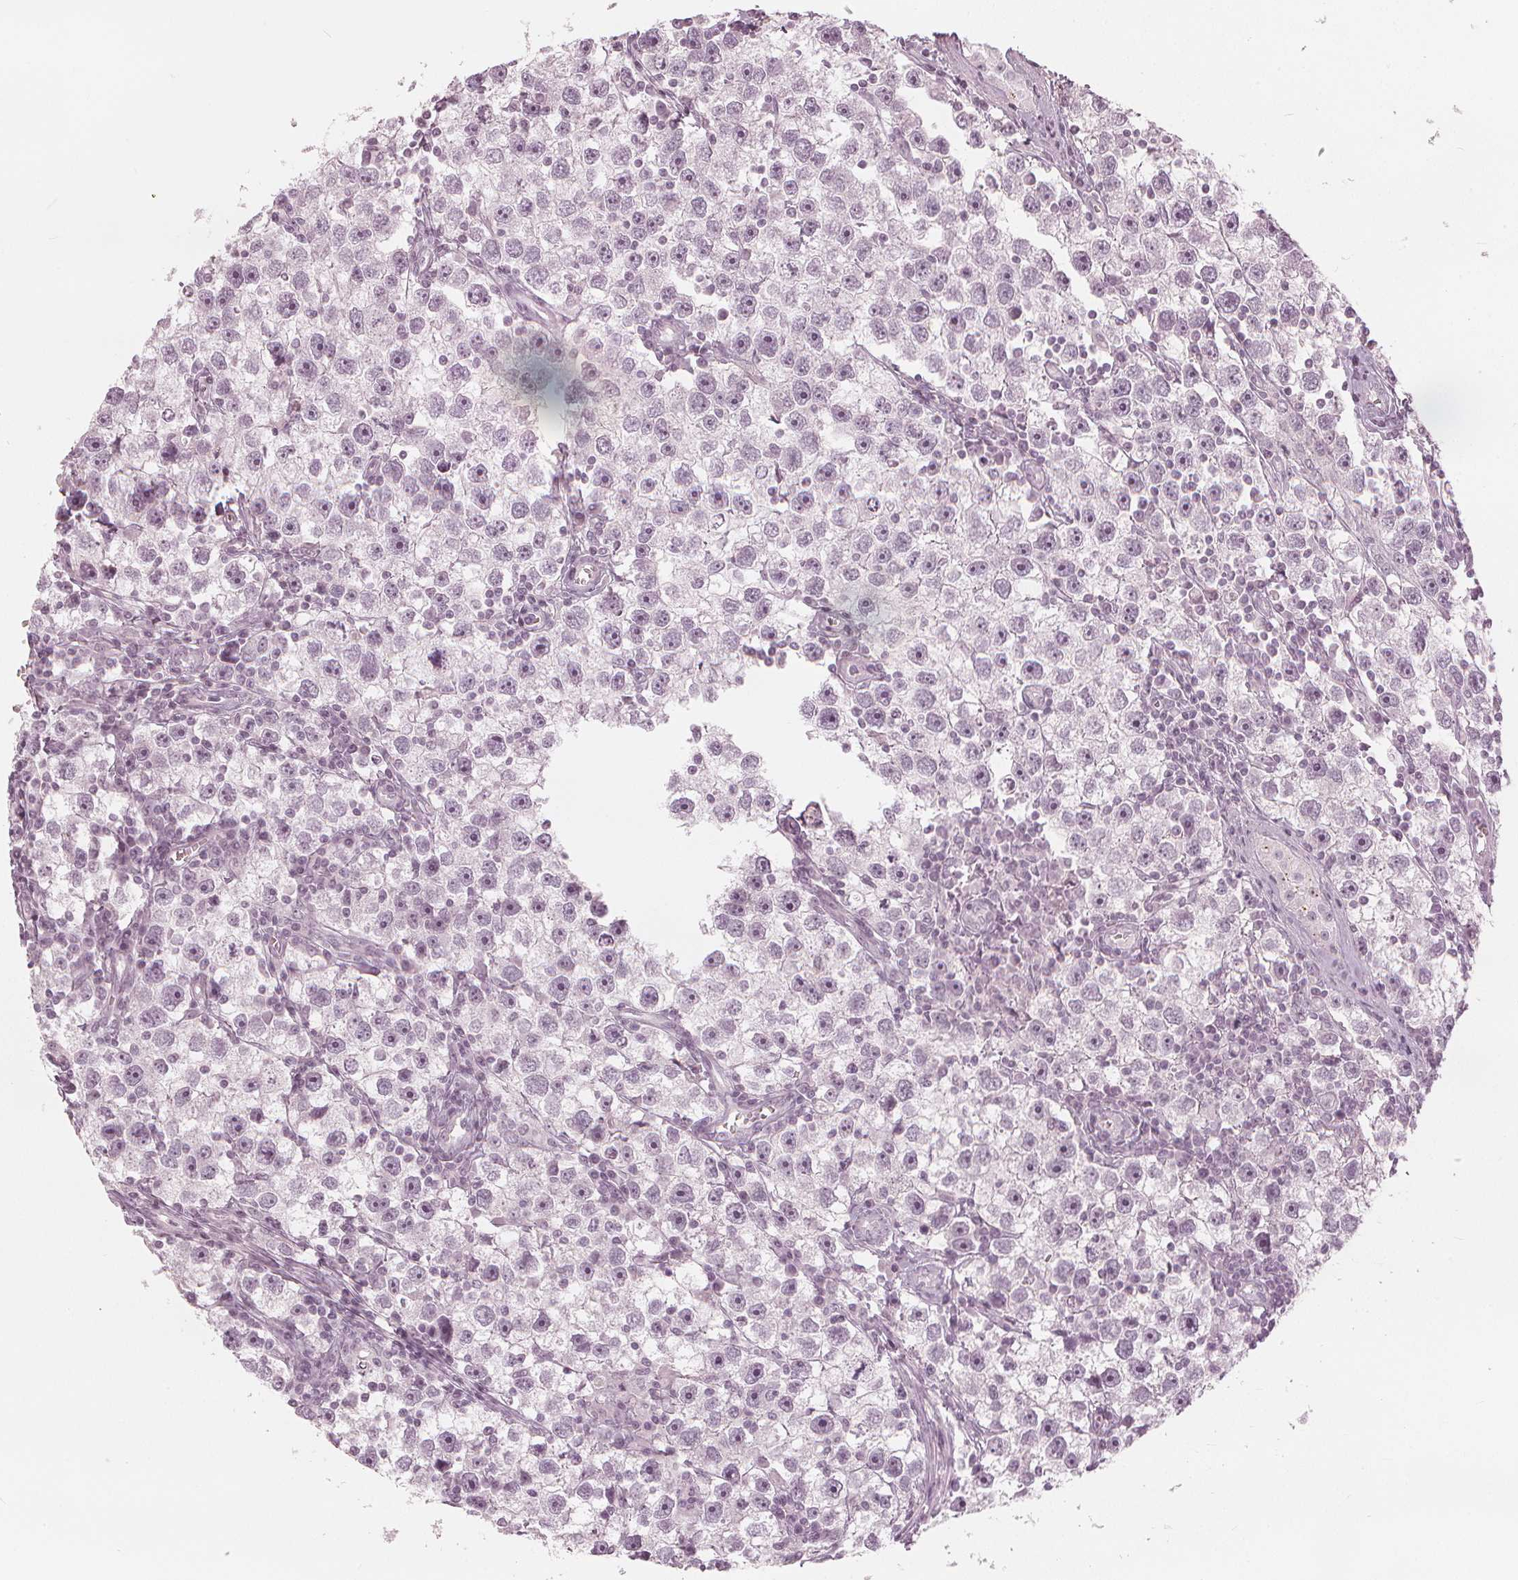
{"staining": {"intensity": "negative", "quantity": "none", "location": "none"}, "tissue": "testis cancer", "cell_type": "Tumor cells", "image_type": "cancer", "snomed": [{"axis": "morphology", "description": "Seminoma, NOS"}, {"axis": "topography", "description": "Testis"}], "caption": "Immunohistochemistry micrograph of human seminoma (testis) stained for a protein (brown), which demonstrates no positivity in tumor cells.", "gene": "PAEP", "patient": {"sex": "male", "age": 30}}